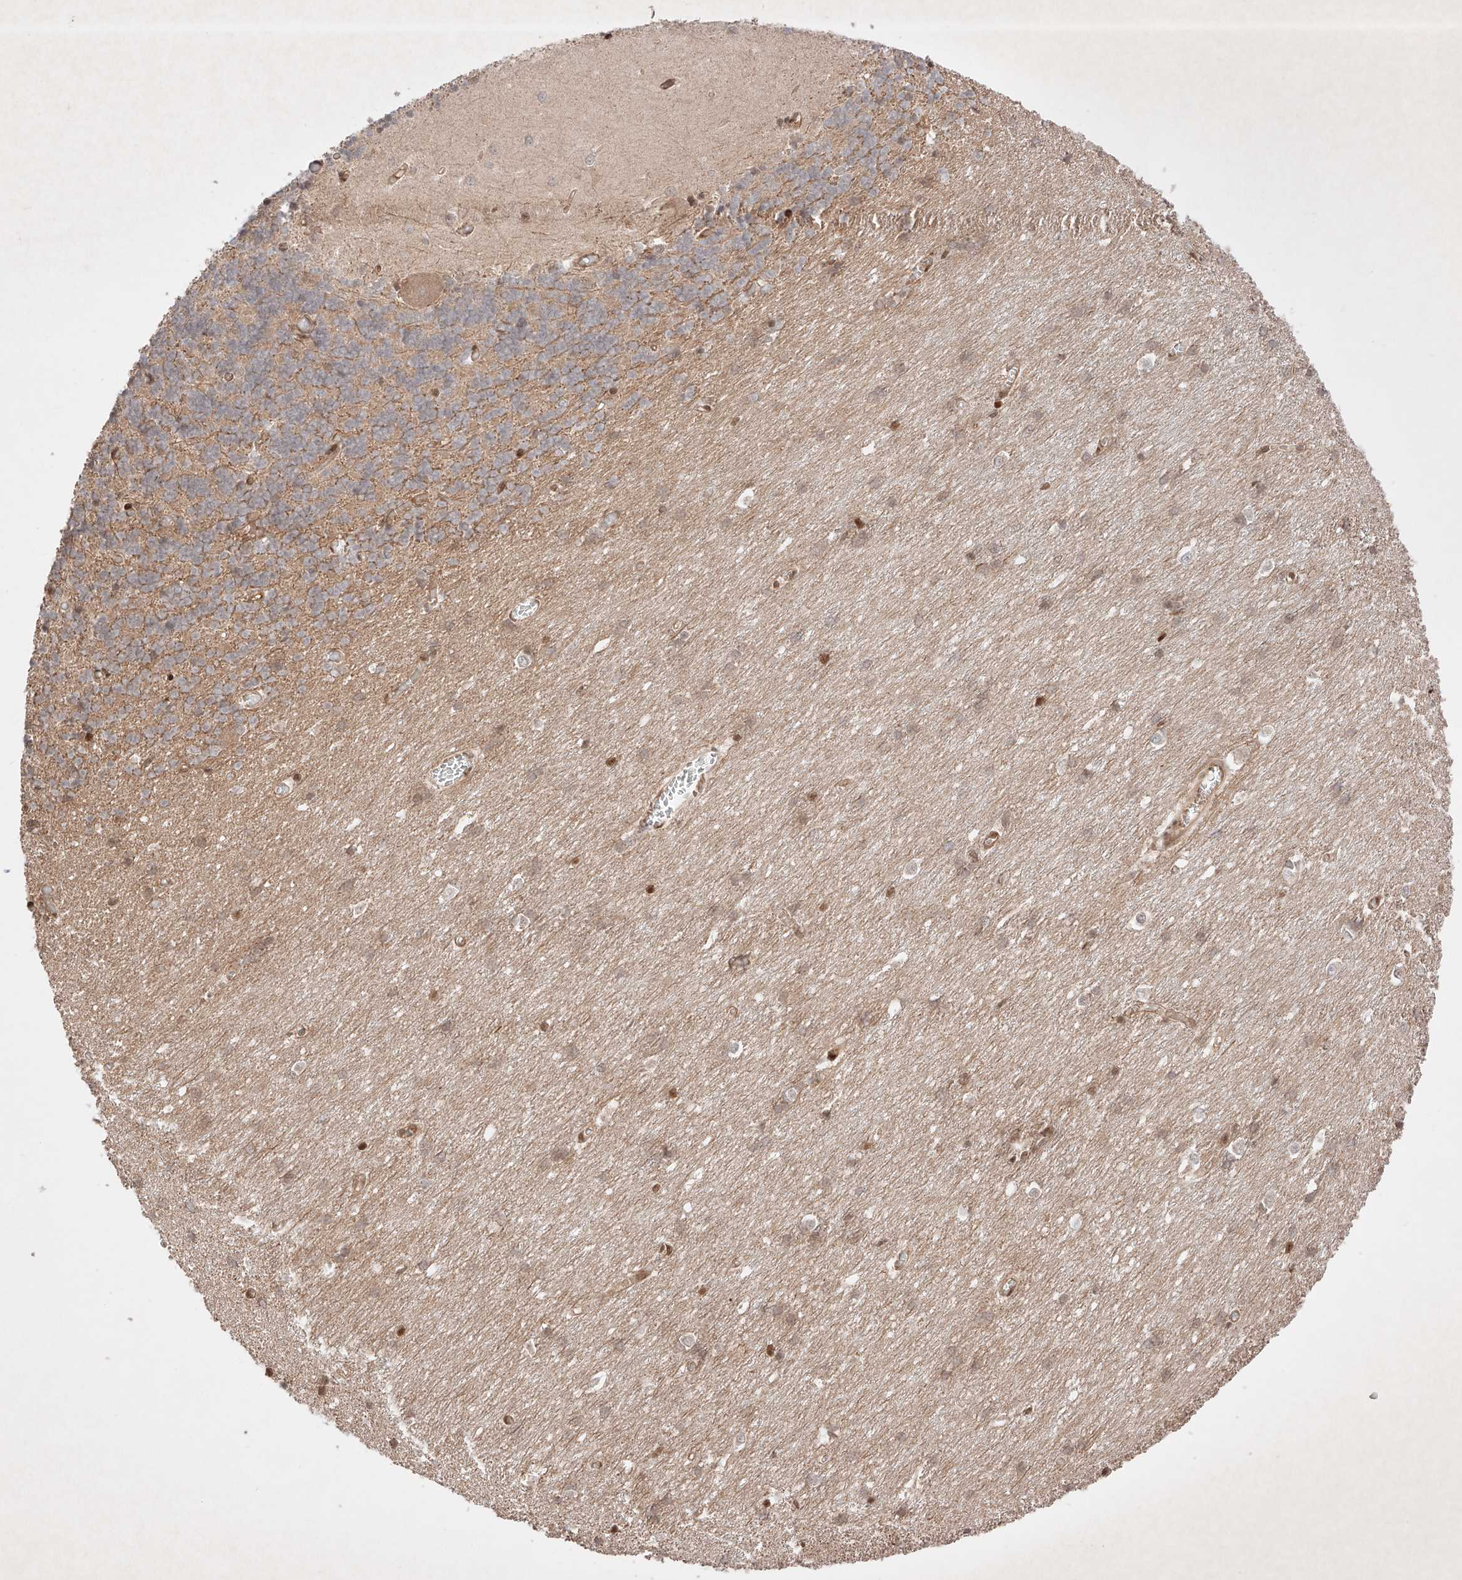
{"staining": {"intensity": "moderate", "quantity": "25%-75%", "location": "cytoplasmic/membranous"}, "tissue": "cerebellum", "cell_type": "Cells in granular layer", "image_type": "normal", "snomed": [{"axis": "morphology", "description": "Normal tissue, NOS"}, {"axis": "topography", "description": "Cerebellum"}], "caption": "Immunohistochemistry (DAB (3,3'-diaminobenzidine)) staining of normal cerebellum demonstrates moderate cytoplasmic/membranous protein staining in approximately 25%-75% of cells in granular layer.", "gene": "RNF31", "patient": {"sex": "male", "age": 37}}